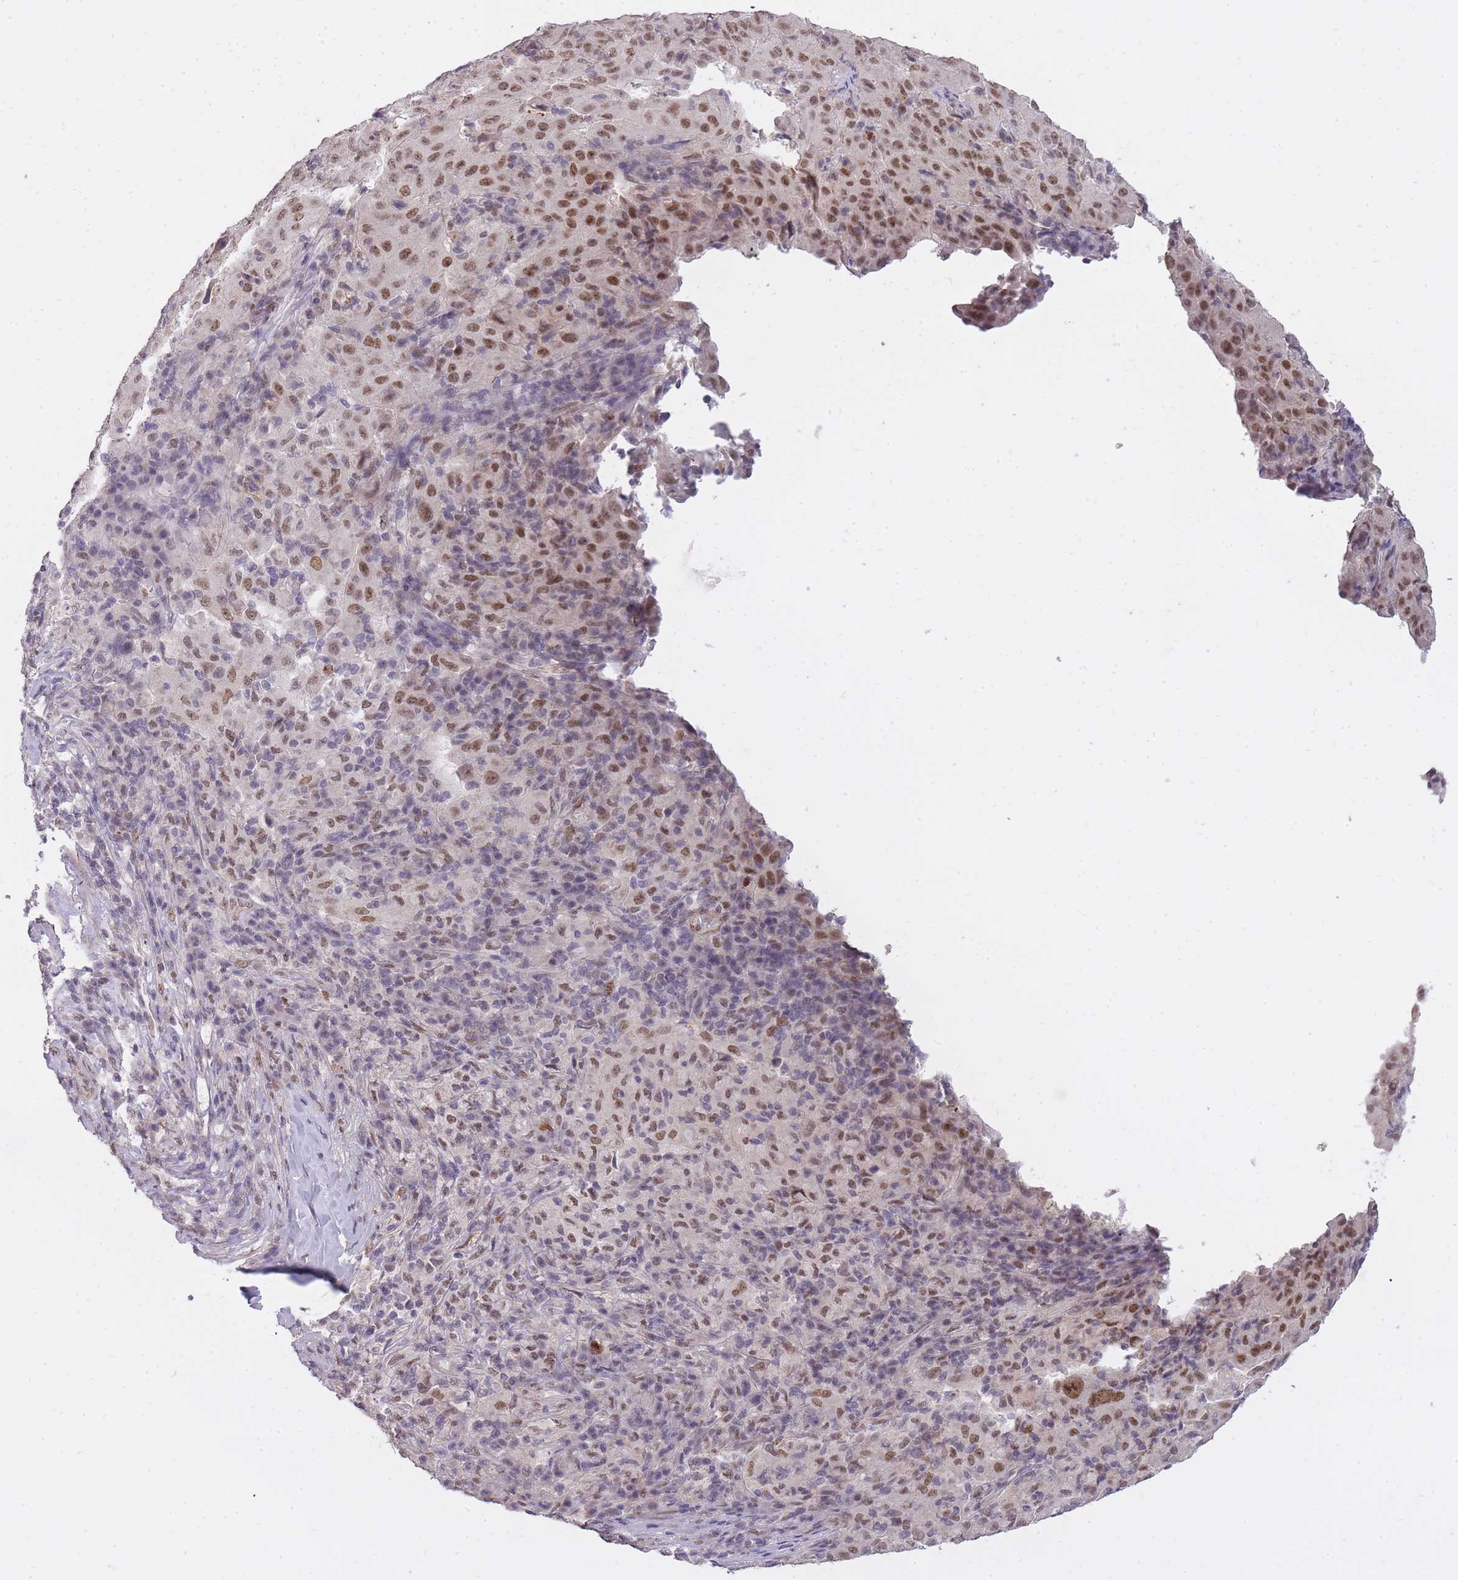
{"staining": {"intensity": "moderate", "quantity": ">75%", "location": "nuclear"}, "tissue": "pancreatic cancer", "cell_type": "Tumor cells", "image_type": "cancer", "snomed": [{"axis": "morphology", "description": "Adenocarcinoma, NOS"}, {"axis": "topography", "description": "Pancreas"}], "caption": "A photomicrograph of pancreatic adenocarcinoma stained for a protein reveals moderate nuclear brown staining in tumor cells.", "gene": "TIGD1", "patient": {"sex": "male", "age": 63}}